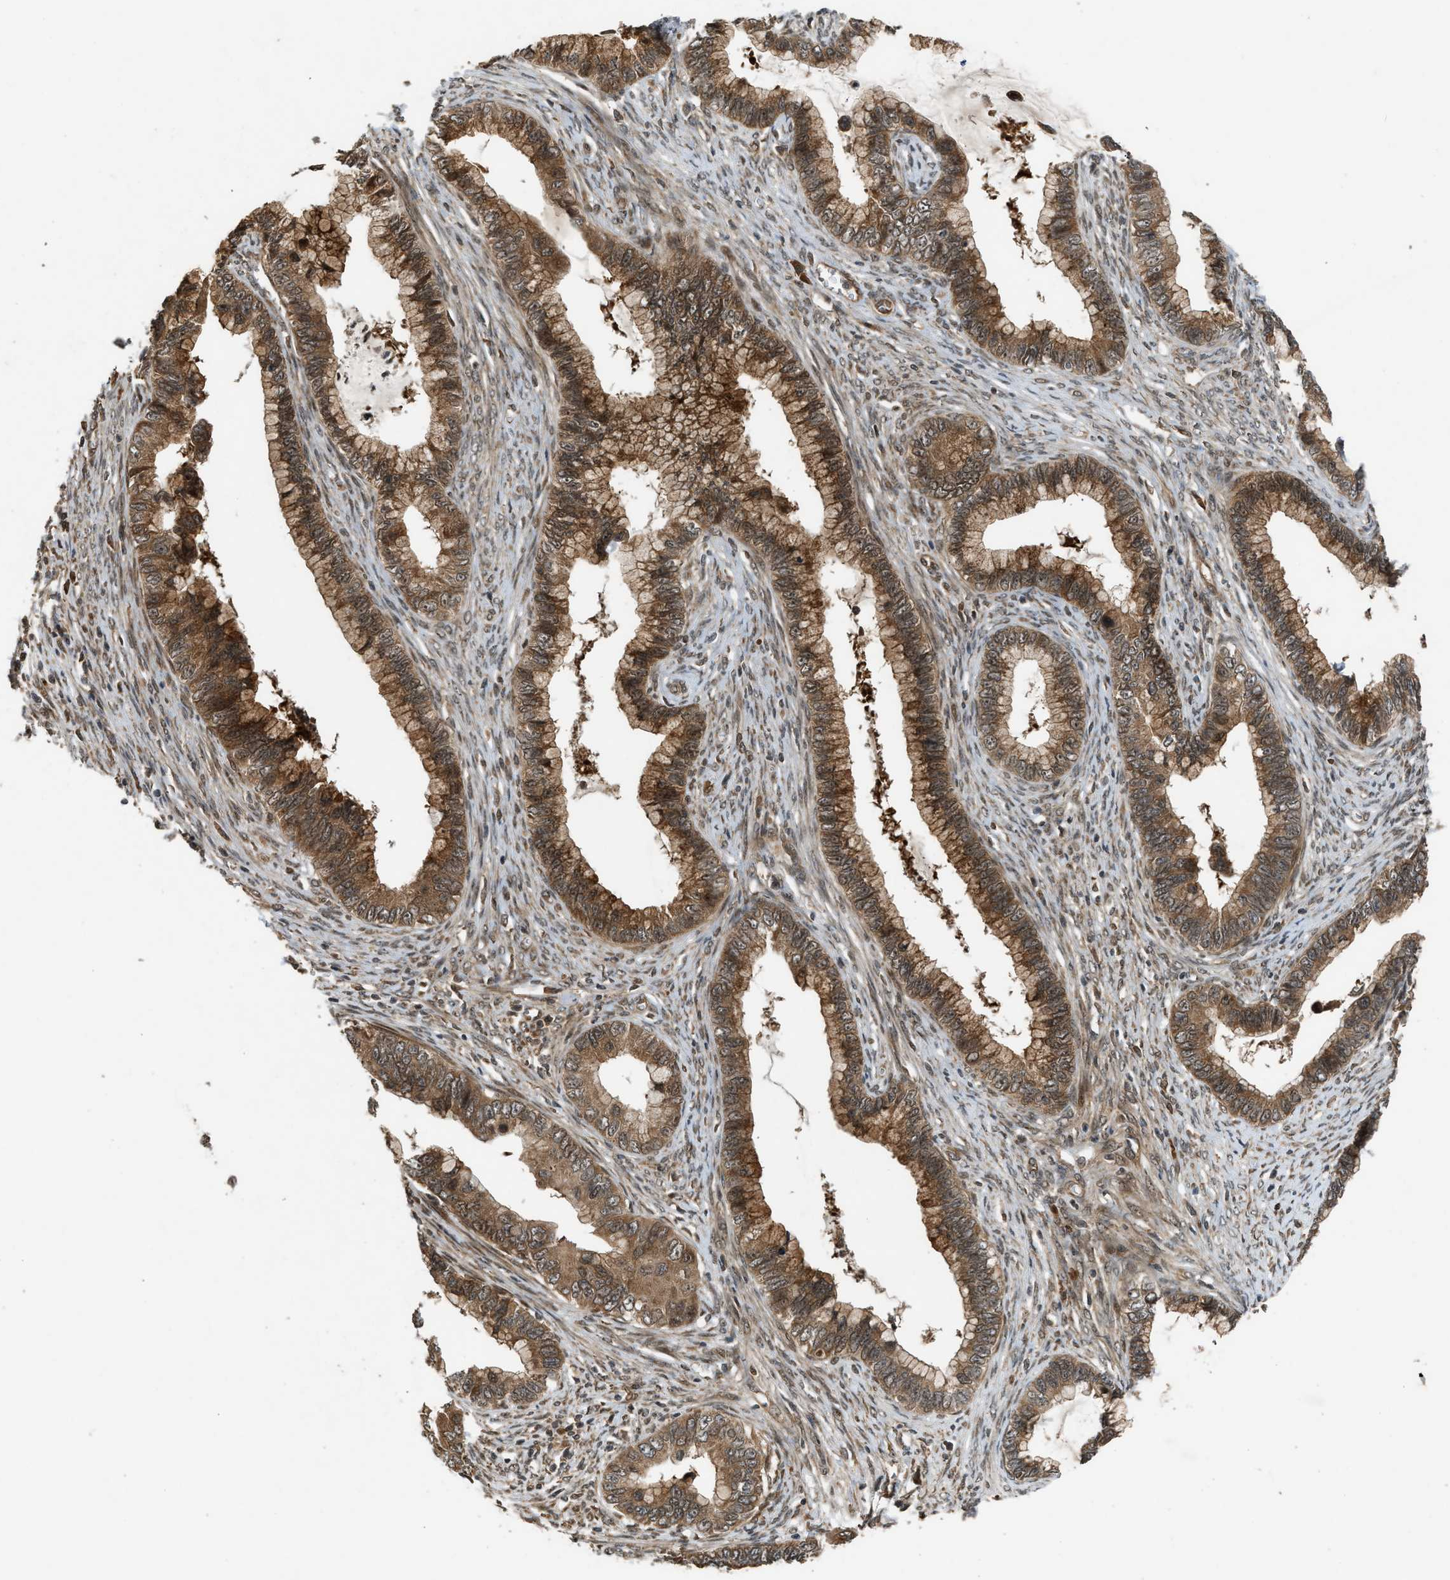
{"staining": {"intensity": "moderate", "quantity": ">75%", "location": "cytoplasmic/membranous"}, "tissue": "cervical cancer", "cell_type": "Tumor cells", "image_type": "cancer", "snomed": [{"axis": "morphology", "description": "Adenocarcinoma, NOS"}, {"axis": "topography", "description": "Cervix"}], "caption": "Immunohistochemistry (IHC) photomicrograph of neoplastic tissue: human cervical cancer (adenocarcinoma) stained using immunohistochemistry (IHC) shows medium levels of moderate protein expression localized specifically in the cytoplasmic/membranous of tumor cells, appearing as a cytoplasmic/membranous brown color.", "gene": "TXNL1", "patient": {"sex": "female", "age": 44}}